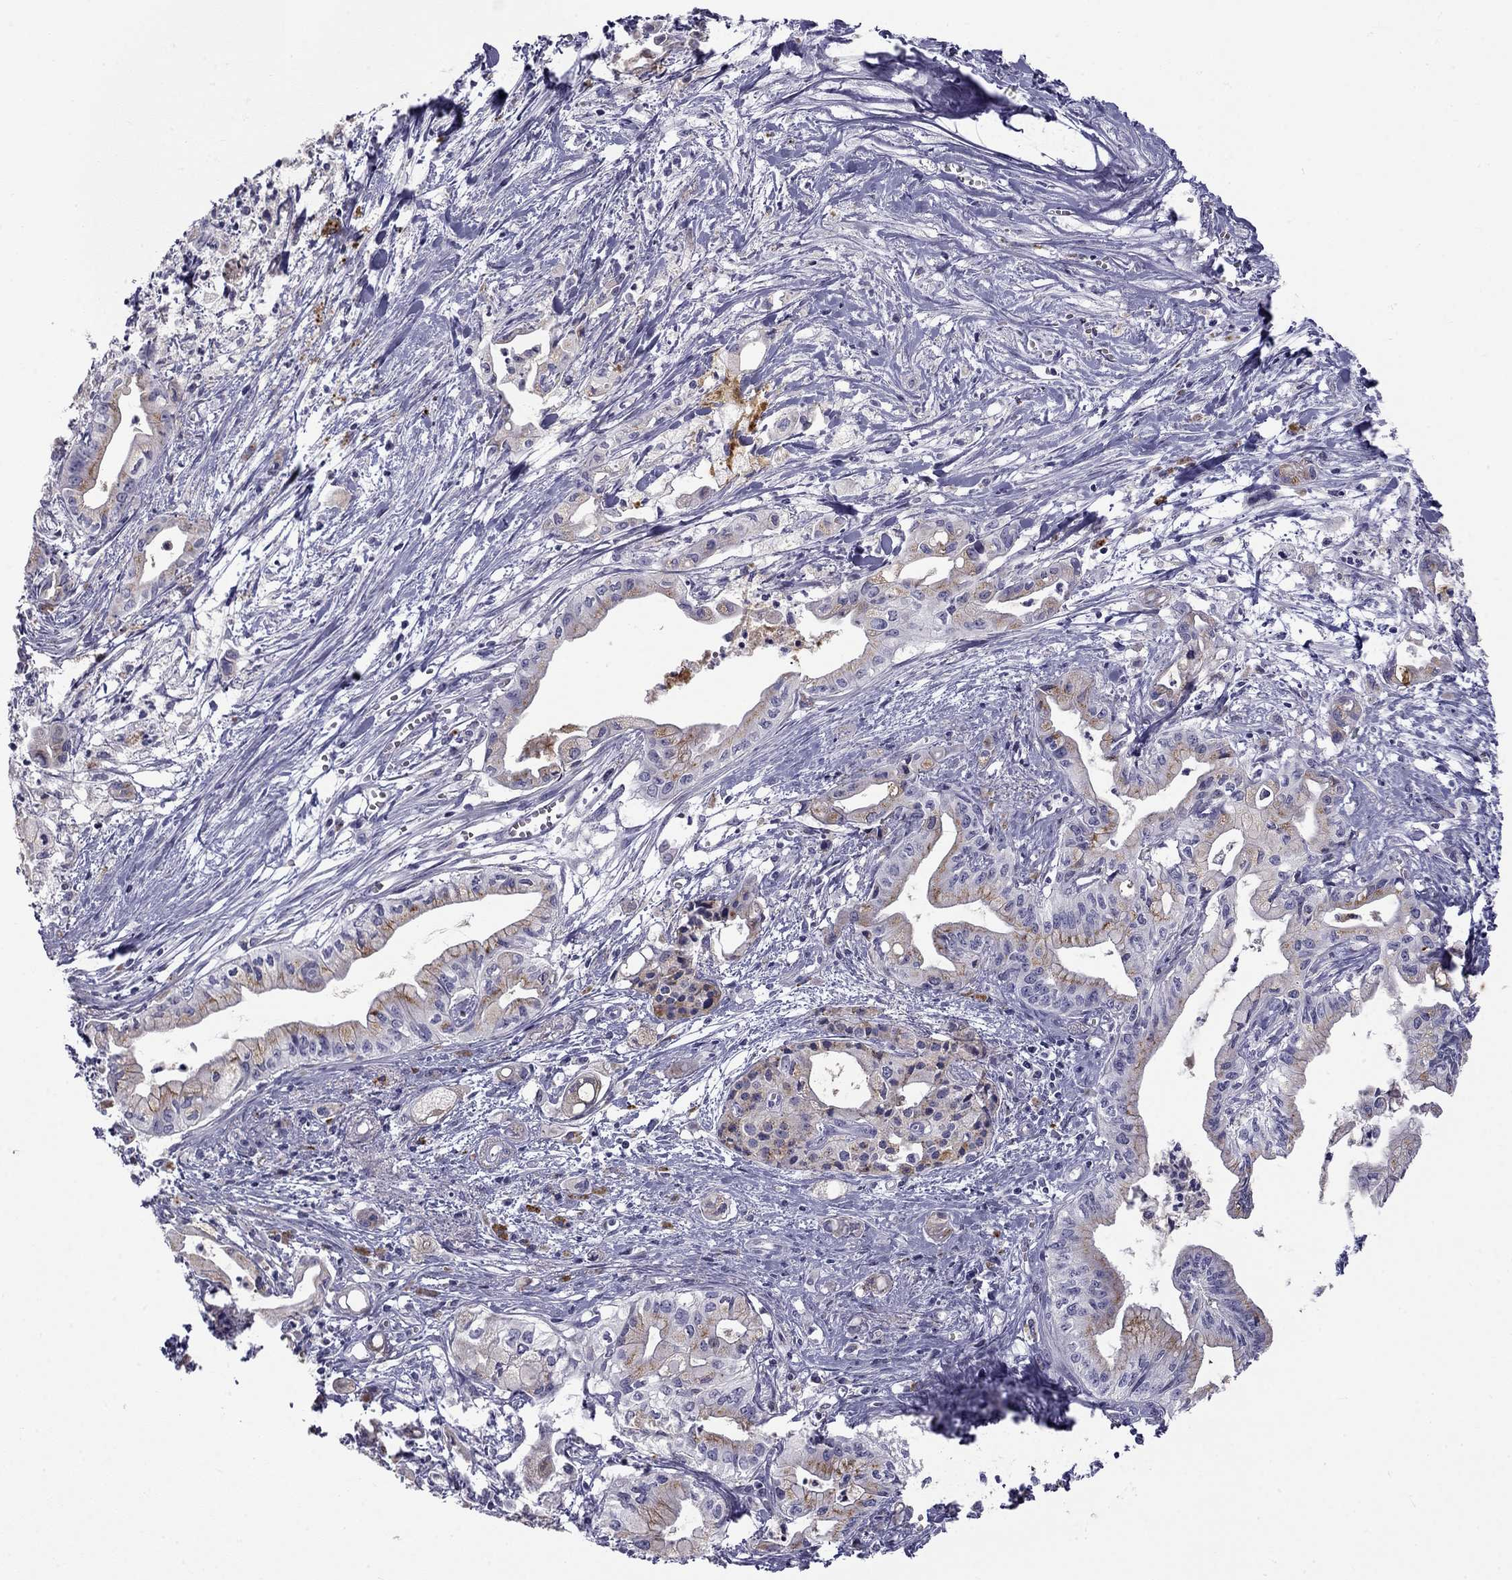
{"staining": {"intensity": "weak", "quantity": ">75%", "location": "cytoplasmic/membranous"}, "tissue": "pancreatic cancer", "cell_type": "Tumor cells", "image_type": "cancer", "snomed": [{"axis": "morphology", "description": "Adenocarcinoma, NOS"}, {"axis": "topography", "description": "Pancreas"}], "caption": "Tumor cells reveal low levels of weak cytoplasmic/membranous expression in approximately >75% of cells in adenocarcinoma (pancreatic).", "gene": "CLPSL2", "patient": {"sex": "male", "age": 71}}